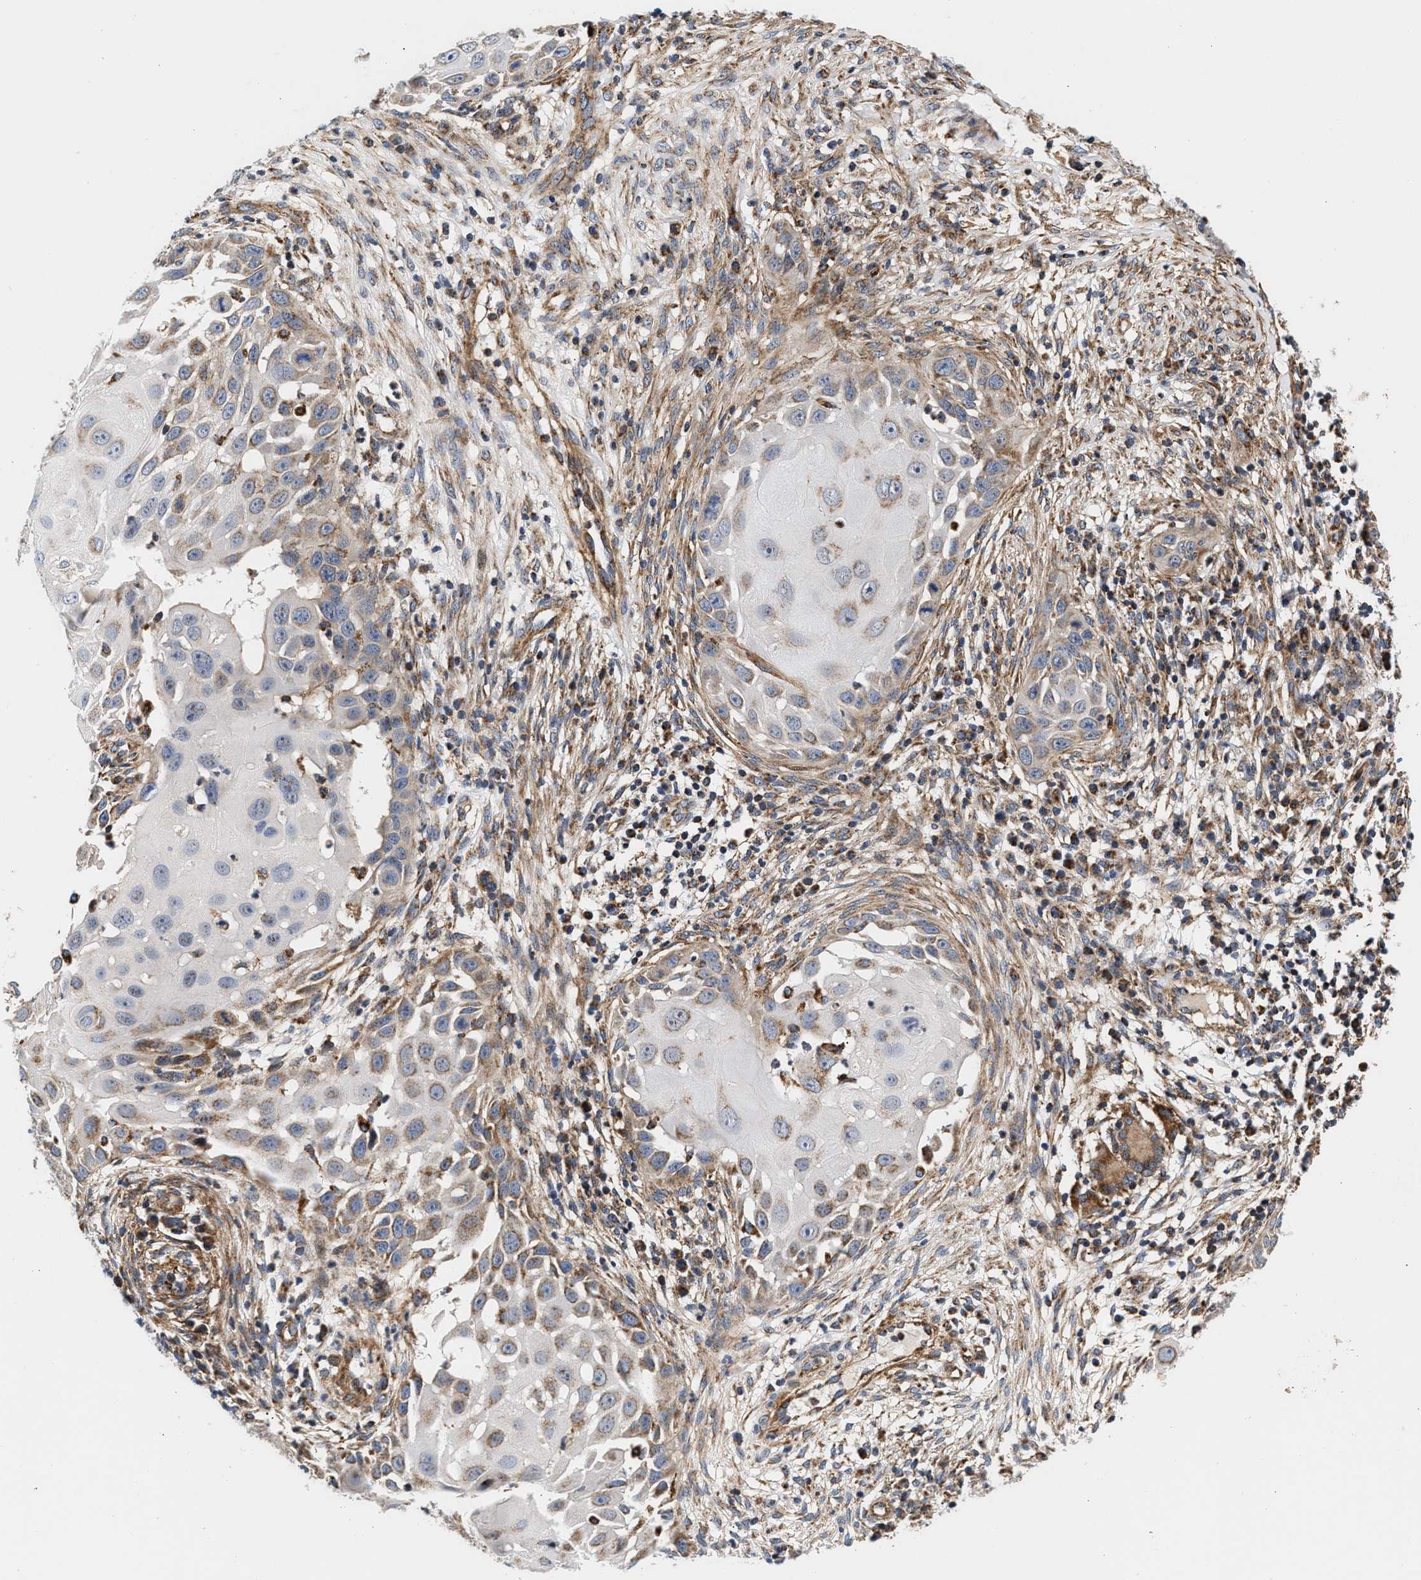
{"staining": {"intensity": "weak", "quantity": "25%-75%", "location": "cytoplasmic/membranous"}, "tissue": "skin cancer", "cell_type": "Tumor cells", "image_type": "cancer", "snomed": [{"axis": "morphology", "description": "Squamous cell carcinoma, NOS"}, {"axis": "topography", "description": "Skin"}], "caption": "Immunohistochemistry (IHC) photomicrograph of skin cancer stained for a protein (brown), which demonstrates low levels of weak cytoplasmic/membranous positivity in about 25%-75% of tumor cells.", "gene": "SGK1", "patient": {"sex": "female", "age": 44}}